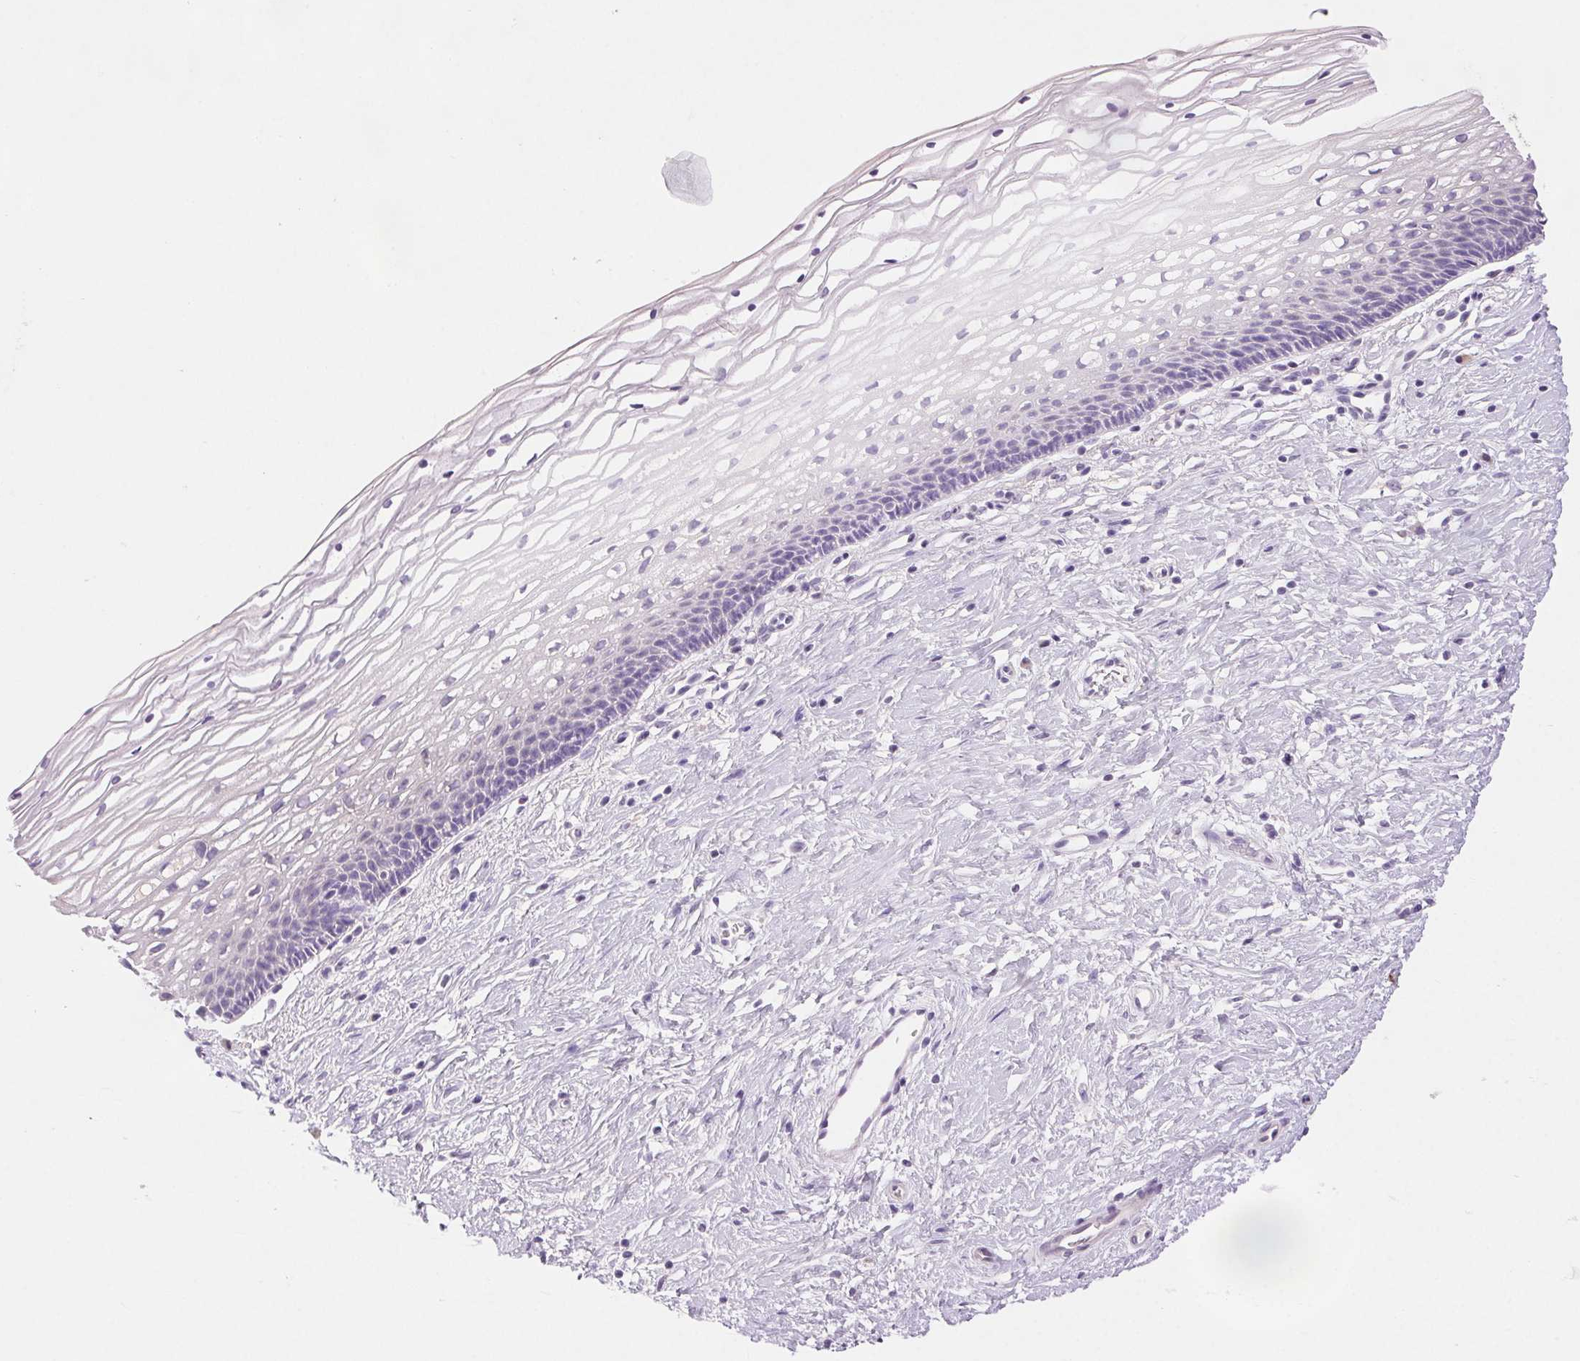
{"staining": {"intensity": "negative", "quantity": "none", "location": "none"}, "tissue": "cervix", "cell_type": "Glandular cells", "image_type": "normal", "snomed": [{"axis": "morphology", "description": "Normal tissue, NOS"}, {"axis": "topography", "description": "Cervix"}], "caption": "This is an IHC photomicrograph of benign cervix. There is no expression in glandular cells.", "gene": "ARHGAP11B", "patient": {"sex": "female", "age": 34}}